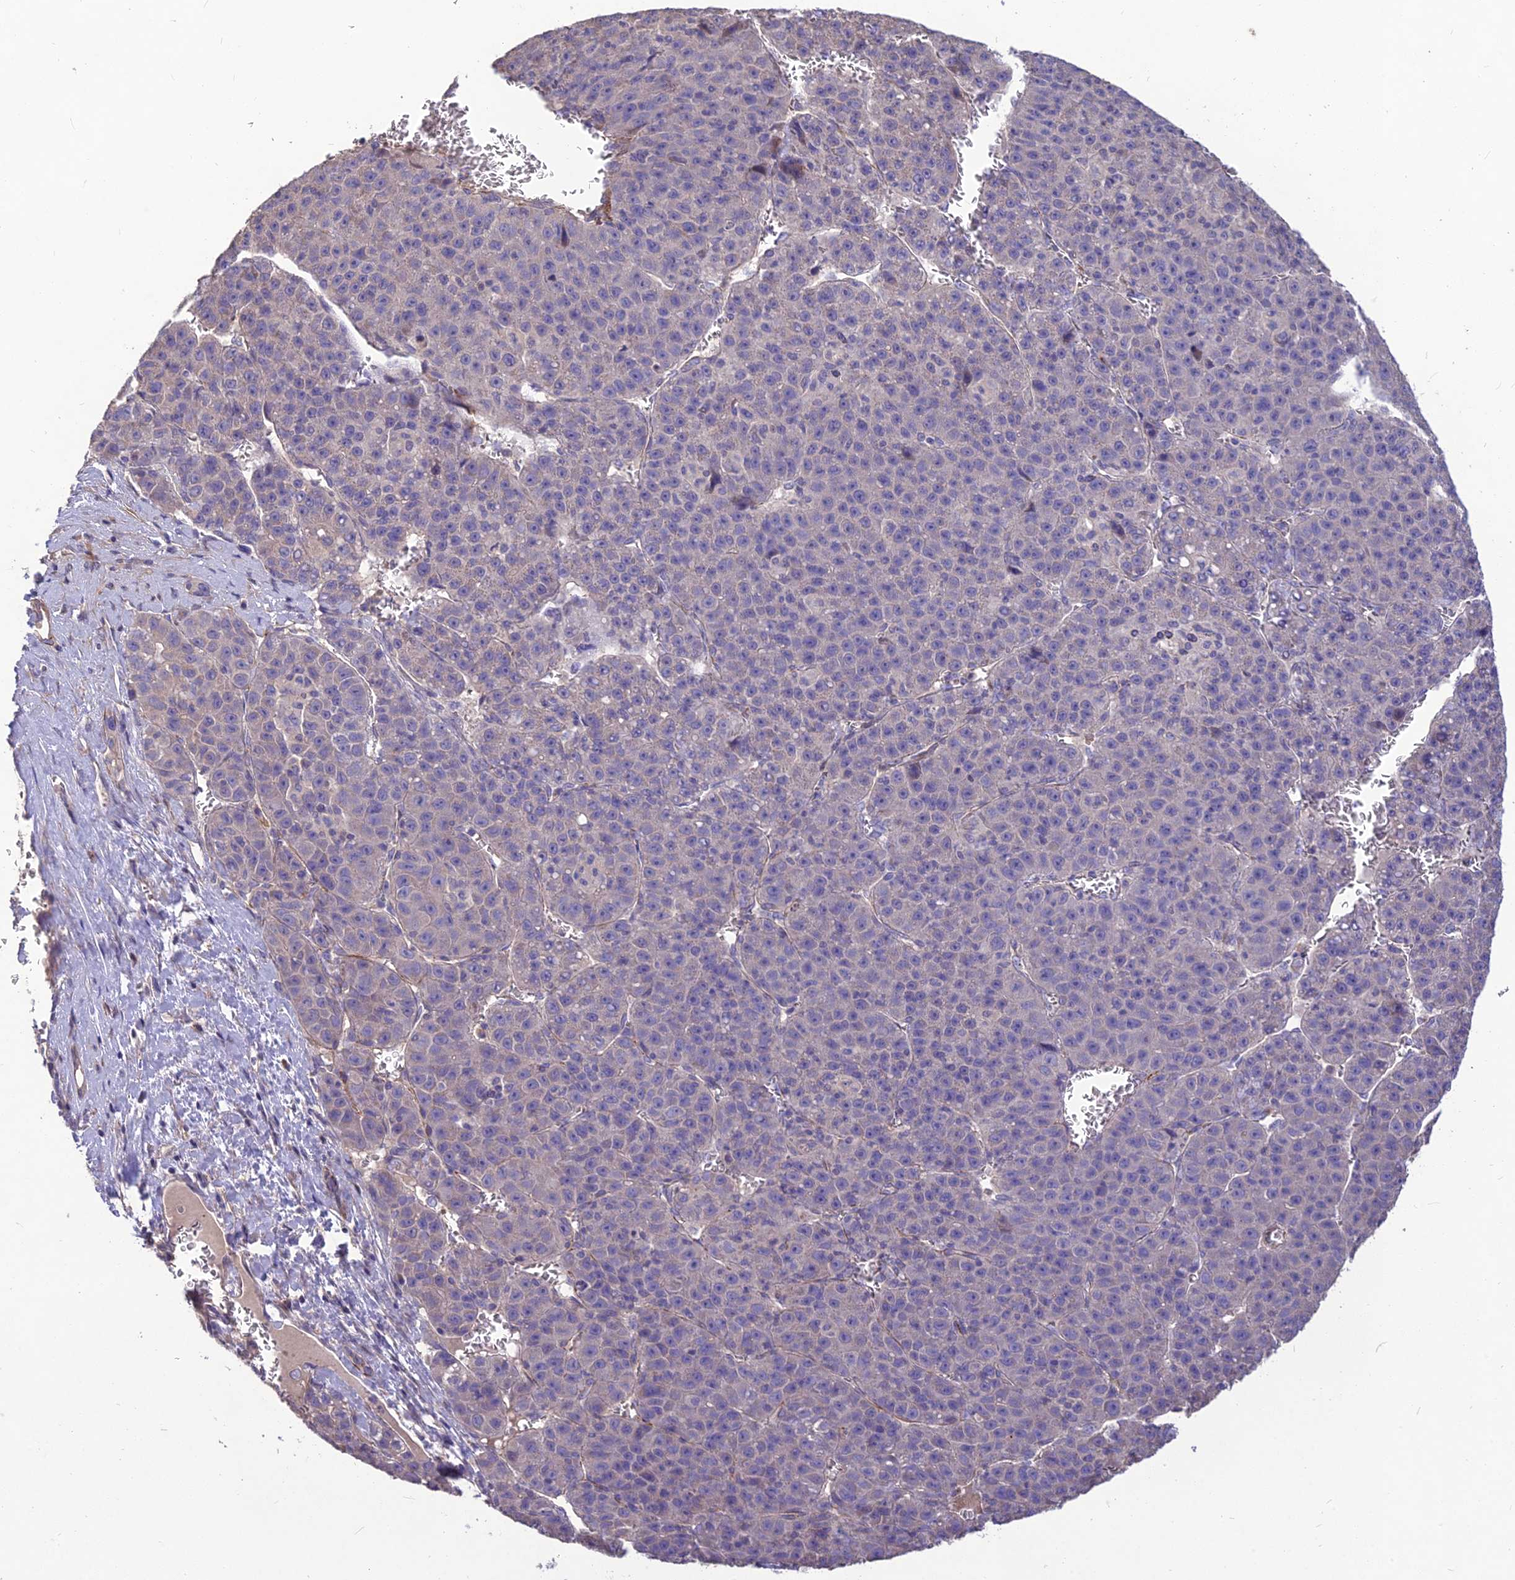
{"staining": {"intensity": "negative", "quantity": "none", "location": "none"}, "tissue": "liver cancer", "cell_type": "Tumor cells", "image_type": "cancer", "snomed": [{"axis": "morphology", "description": "Carcinoma, Hepatocellular, NOS"}, {"axis": "topography", "description": "Liver"}], "caption": "The photomicrograph reveals no significant expression in tumor cells of hepatocellular carcinoma (liver).", "gene": "CLUH", "patient": {"sex": "female", "age": 53}}